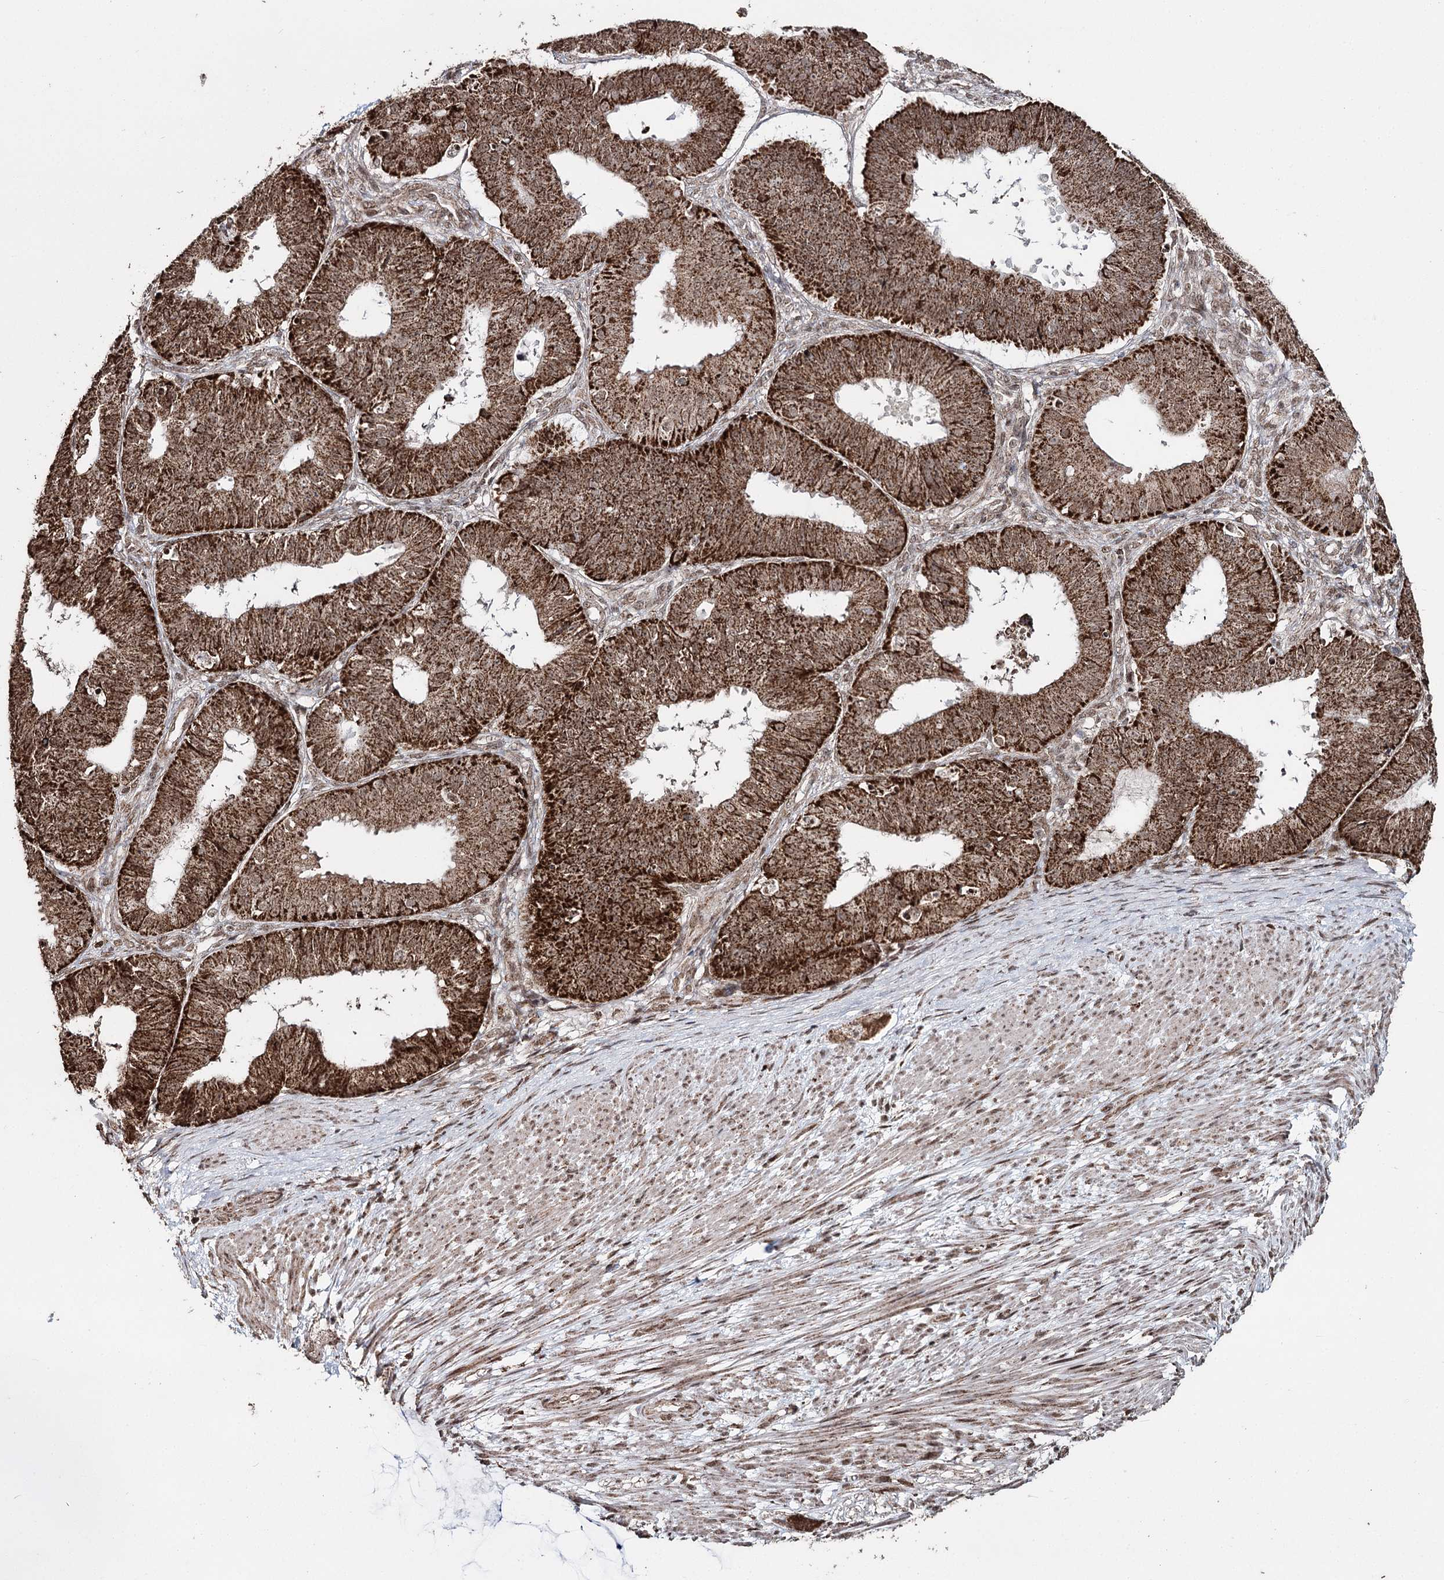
{"staining": {"intensity": "strong", "quantity": ">75%", "location": "cytoplasmic/membranous"}, "tissue": "ovarian cancer", "cell_type": "Tumor cells", "image_type": "cancer", "snomed": [{"axis": "morphology", "description": "Carcinoma, endometroid"}, {"axis": "topography", "description": "Appendix"}, {"axis": "topography", "description": "Ovary"}], "caption": "Human ovarian endometroid carcinoma stained with a protein marker shows strong staining in tumor cells.", "gene": "PDHX", "patient": {"sex": "female", "age": 42}}